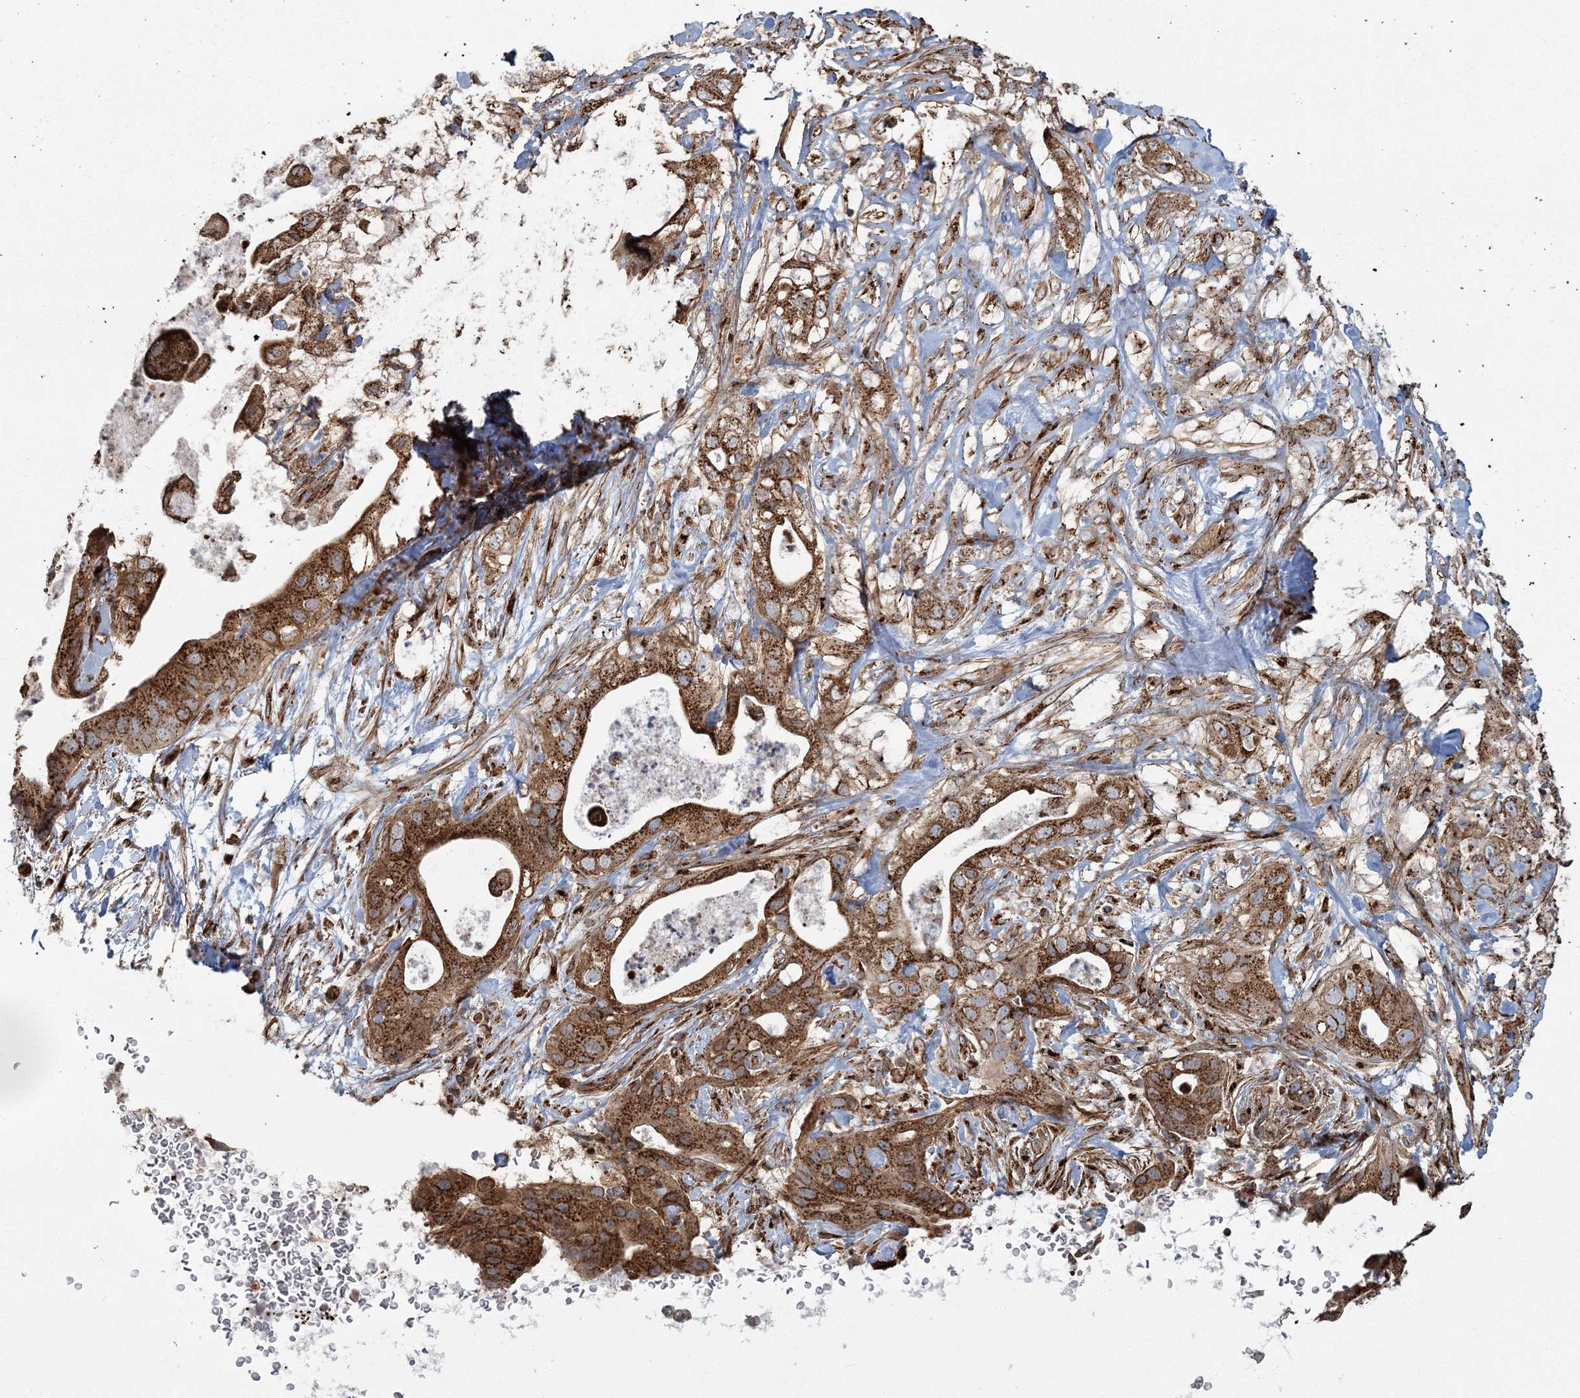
{"staining": {"intensity": "strong", "quantity": ">75%", "location": "cytoplasmic/membranous"}, "tissue": "pancreatic cancer", "cell_type": "Tumor cells", "image_type": "cancer", "snomed": [{"axis": "morphology", "description": "Adenocarcinoma, NOS"}, {"axis": "topography", "description": "Pancreas"}], "caption": "An image of human pancreatic adenocarcinoma stained for a protein demonstrates strong cytoplasmic/membranous brown staining in tumor cells.", "gene": "TRAF3IP2", "patient": {"sex": "female", "age": 78}}